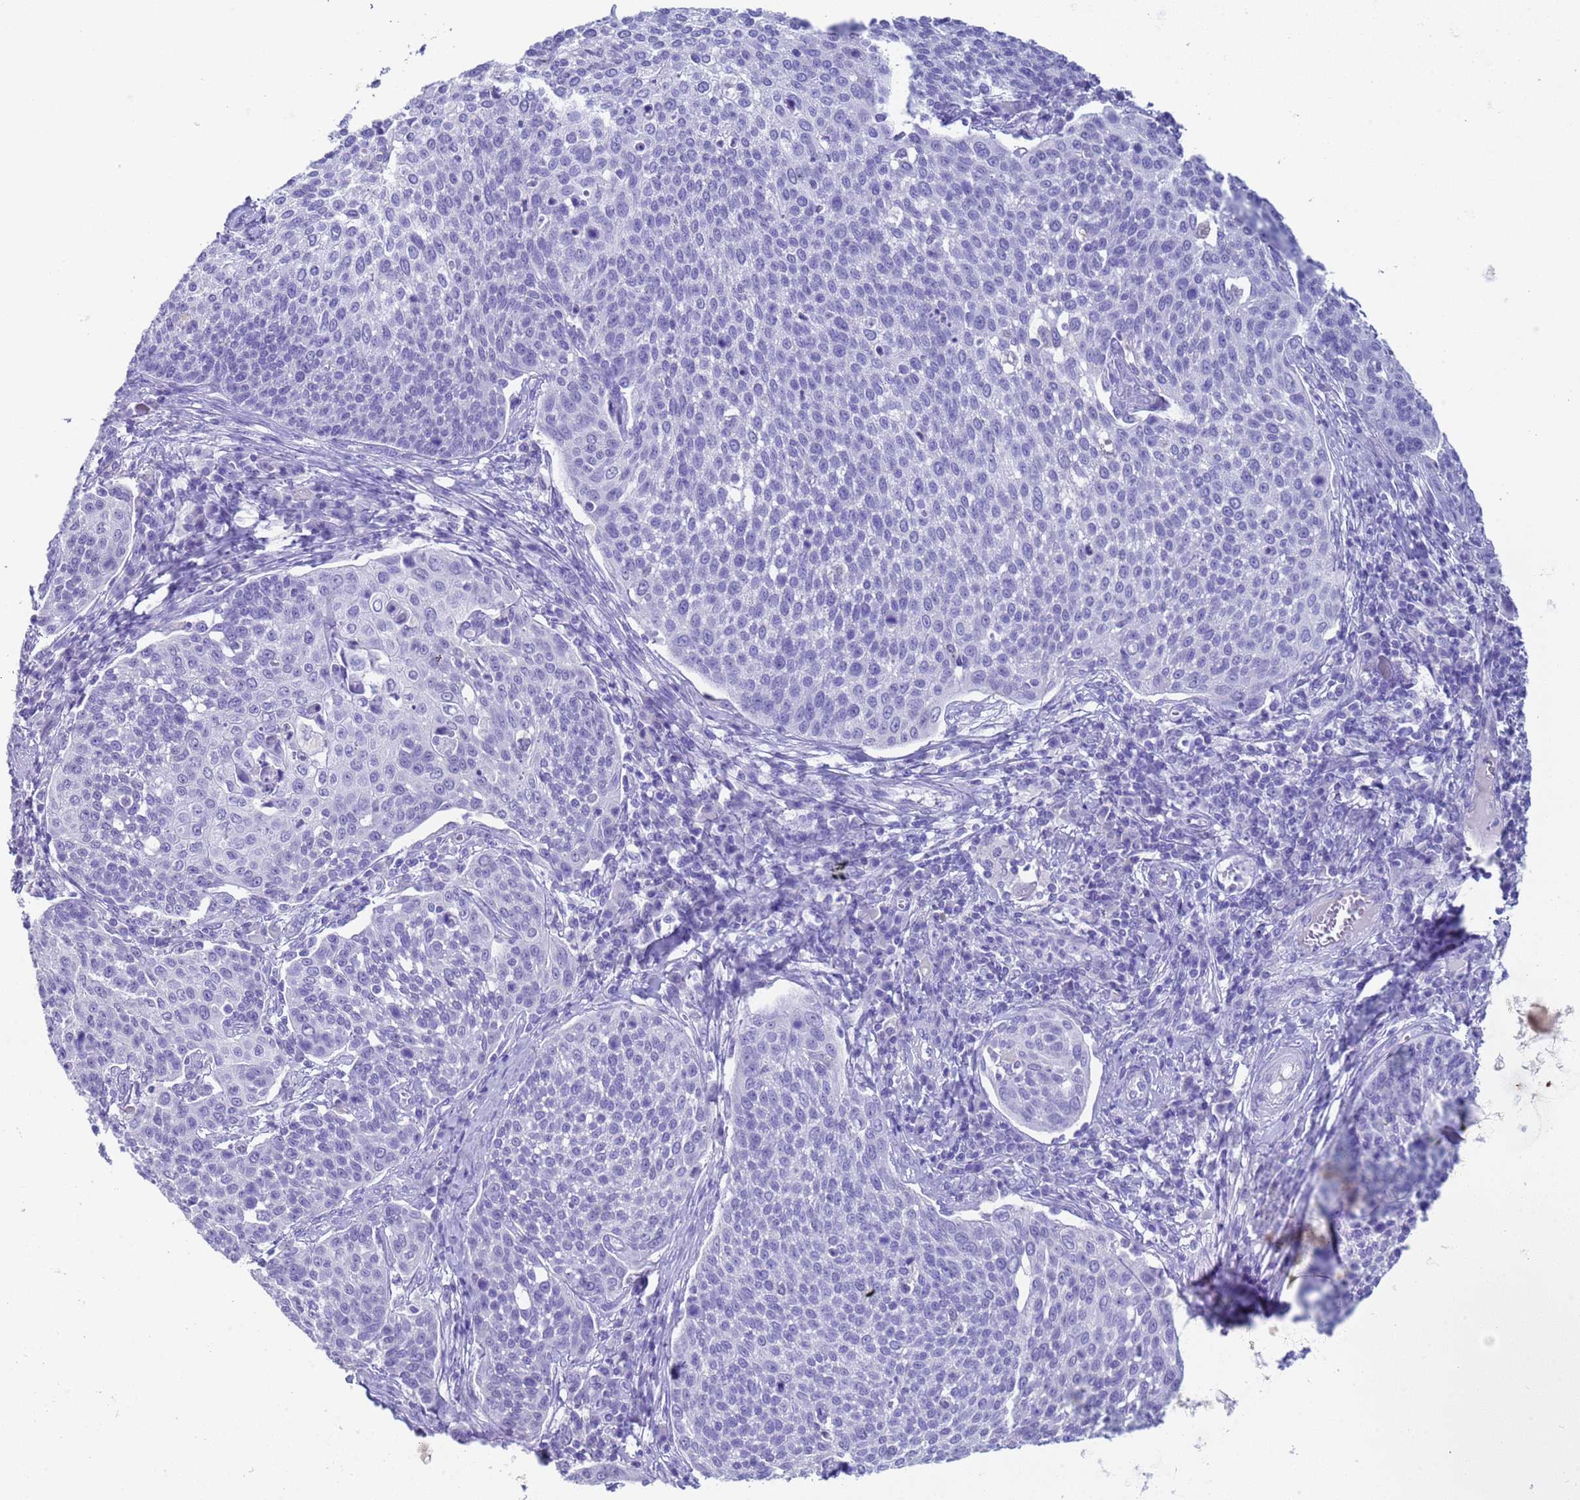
{"staining": {"intensity": "negative", "quantity": "none", "location": "none"}, "tissue": "cervical cancer", "cell_type": "Tumor cells", "image_type": "cancer", "snomed": [{"axis": "morphology", "description": "Squamous cell carcinoma, NOS"}, {"axis": "topography", "description": "Cervix"}], "caption": "Protein analysis of squamous cell carcinoma (cervical) reveals no significant positivity in tumor cells. The staining is performed using DAB brown chromogen with nuclei counter-stained in using hematoxylin.", "gene": "CKM", "patient": {"sex": "female", "age": 34}}